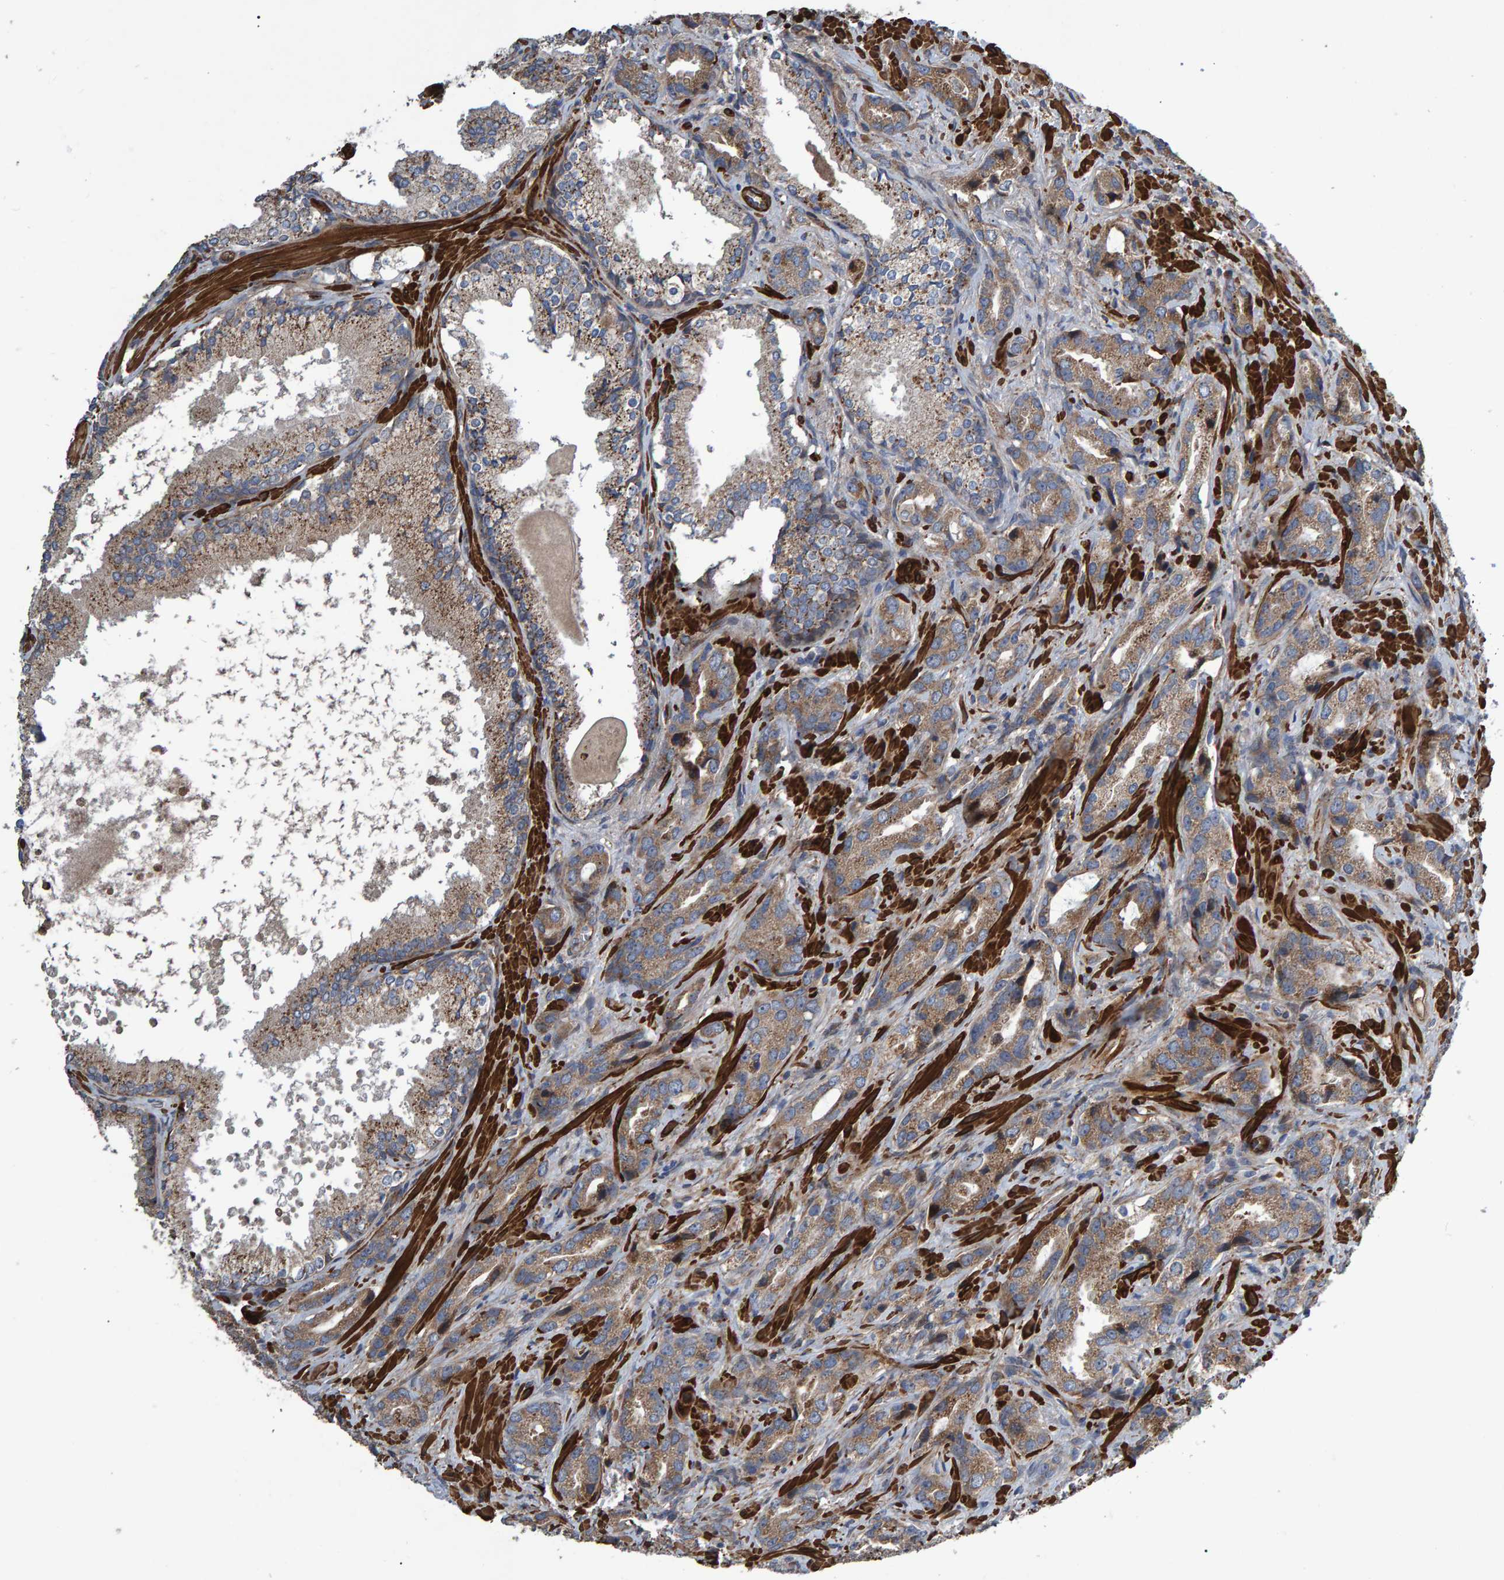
{"staining": {"intensity": "moderate", "quantity": ">75%", "location": "cytoplasmic/membranous"}, "tissue": "prostate cancer", "cell_type": "Tumor cells", "image_type": "cancer", "snomed": [{"axis": "morphology", "description": "Adenocarcinoma, High grade"}, {"axis": "topography", "description": "Prostate"}], "caption": "The immunohistochemical stain highlights moderate cytoplasmic/membranous staining in tumor cells of prostate cancer tissue.", "gene": "SLIT2", "patient": {"sex": "male", "age": 63}}